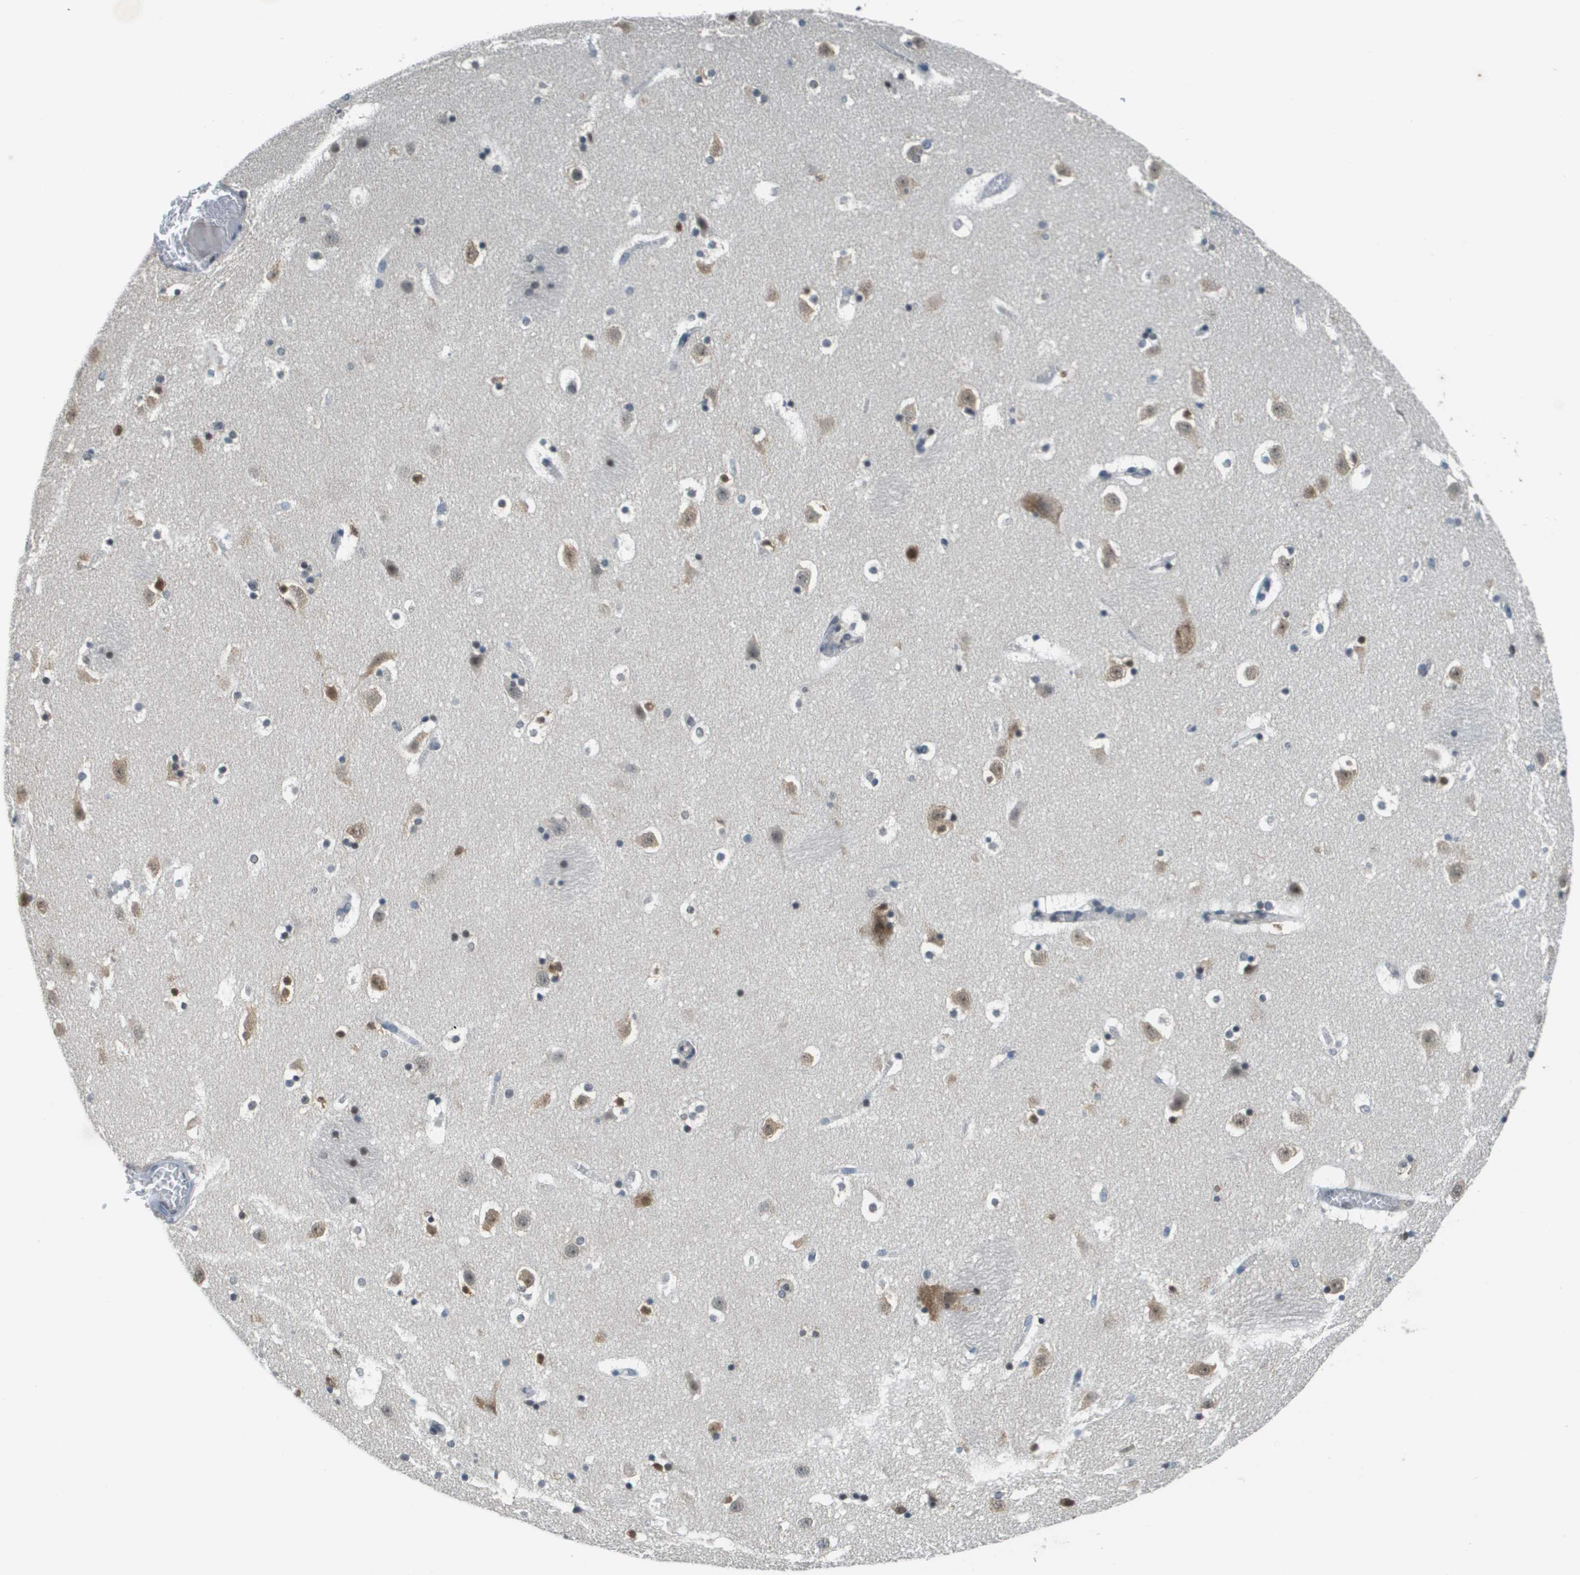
{"staining": {"intensity": "moderate", "quantity": ">75%", "location": "nuclear"}, "tissue": "caudate", "cell_type": "Glial cells", "image_type": "normal", "snomed": [{"axis": "morphology", "description": "Normal tissue, NOS"}, {"axis": "topography", "description": "Lateral ventricle wall"}], "caption": "Immunohistochemical staining of normal caudate demonstrates moderate nuclear protein staining in approximately >75% of glial cells.", "gene": "CBX5", "patient": {"sex": "male", "age": 45}}